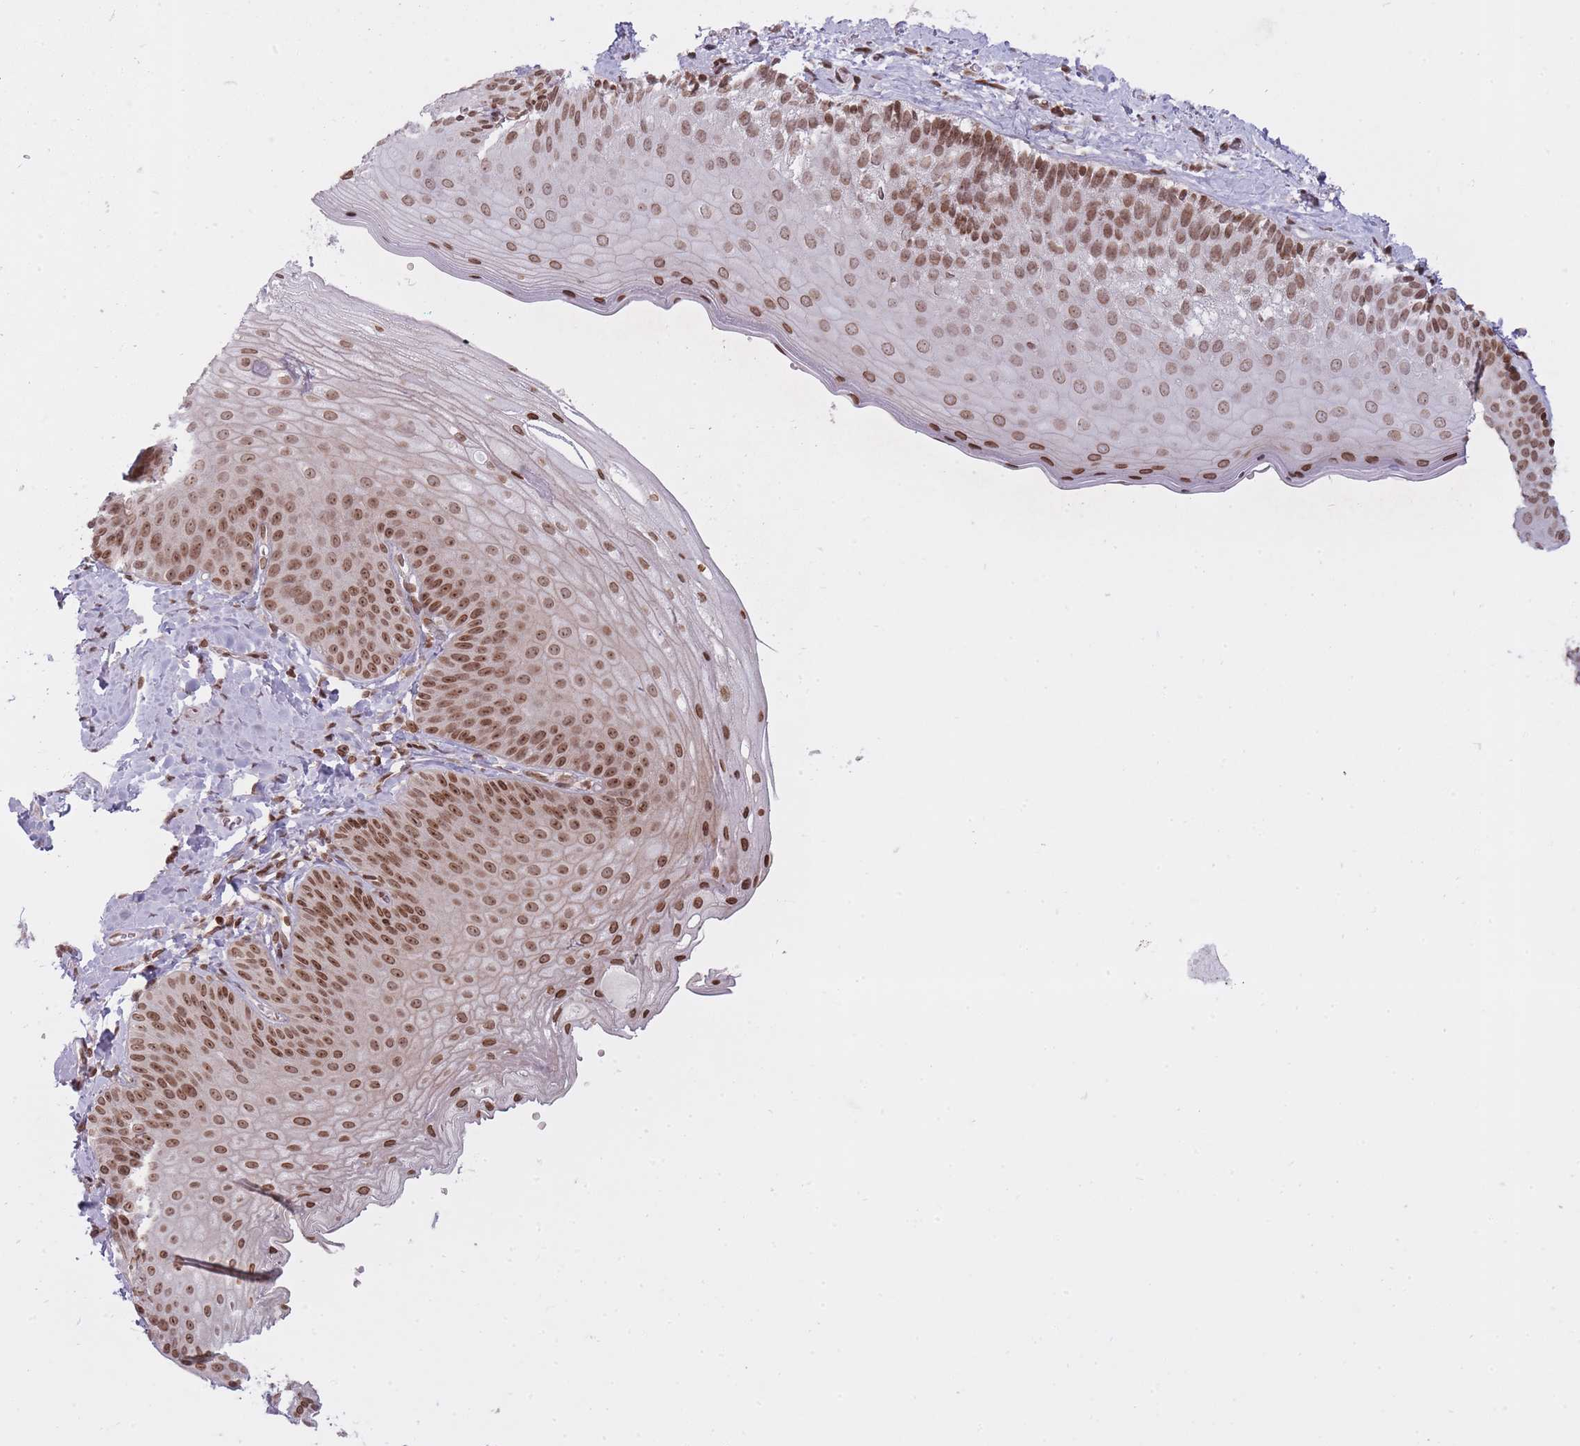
{"staining": {"intensity": "moderate", "quantity": ">75%", "location": "nuclear"}, "tissue": "skin", "cell_type": "Epidermal cells", "image_type": "normal", "snomed": [{"axis": "morphology", "description": "Normal tissue, NOS"}, {"axis": "morphology", "description": "Hemorrhoids"}, {"axis": "morphology", "description": "Inflammation, NOS"}, {"axis": "topography", "description": "Anal"}], "caption": "Protein staining of normal skin demonstrates moderate nuclear positivity in approximately >75% of epidermal cells. Using DAB (brown) and hematoxylin (blue) stains, captured at high magnification using brightfield microscopy.", "gene": "TMC6", "patient": {"sex": "male", "age": 60}}